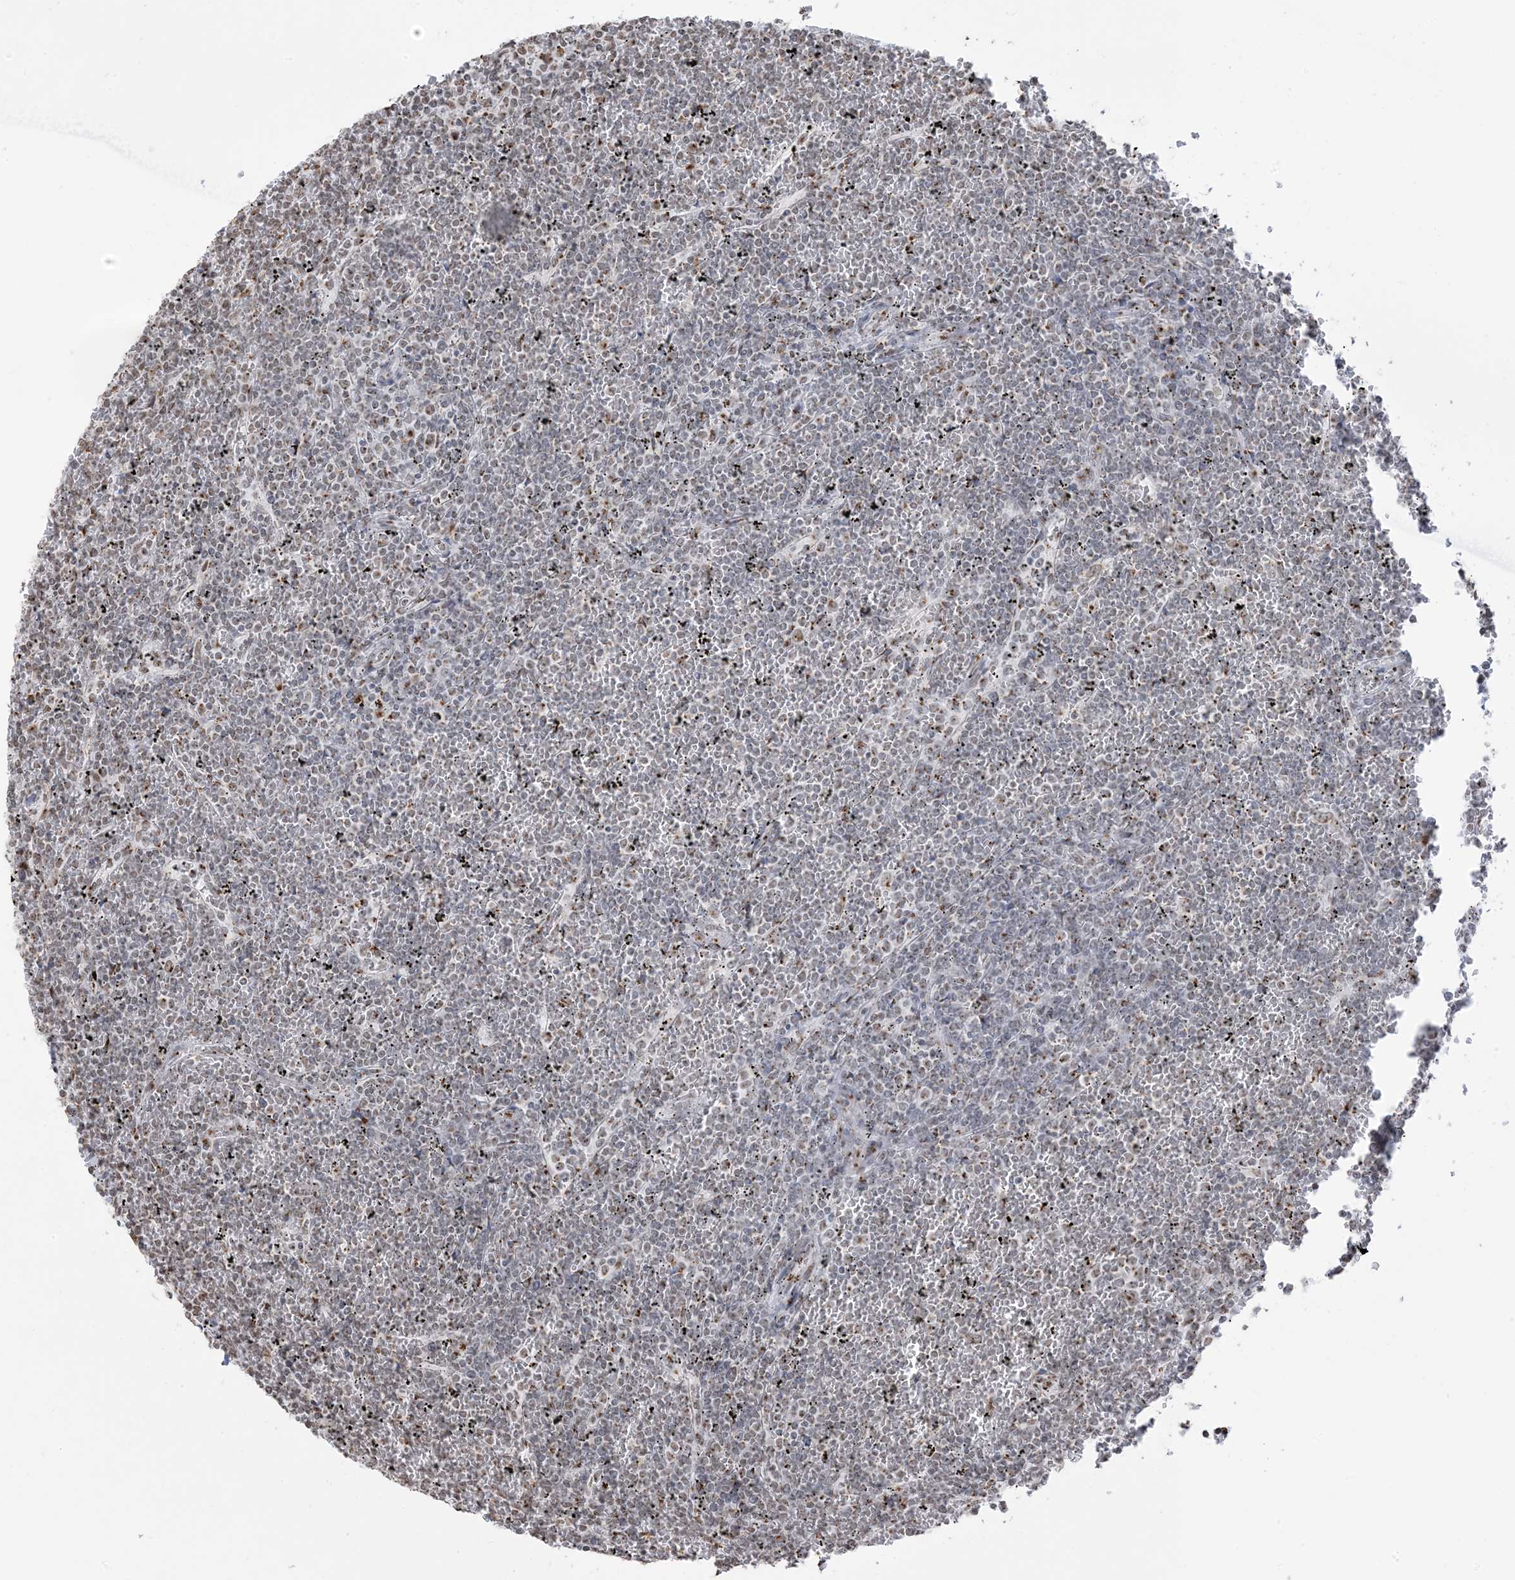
{"staining": {"intensity": "weak", "quantity": "<25%", "location": "cytoplasmic/membranous,nuclear"}, "tissue": "lymphoma", "cell_type": "Tumor cells", "image_type": "cancer", "snomed": [{"axis": "morphology", "description": "Malignant lymphoma, non-Hodgkin's type, Low grade"}, {"axis": "topography", "description": "Spleen"}], "caption": "IHC of human lymphoma reveals no expression in tumor cells.", "gene": "GPR107", "patient": {"sex": "female", "age": 19}}